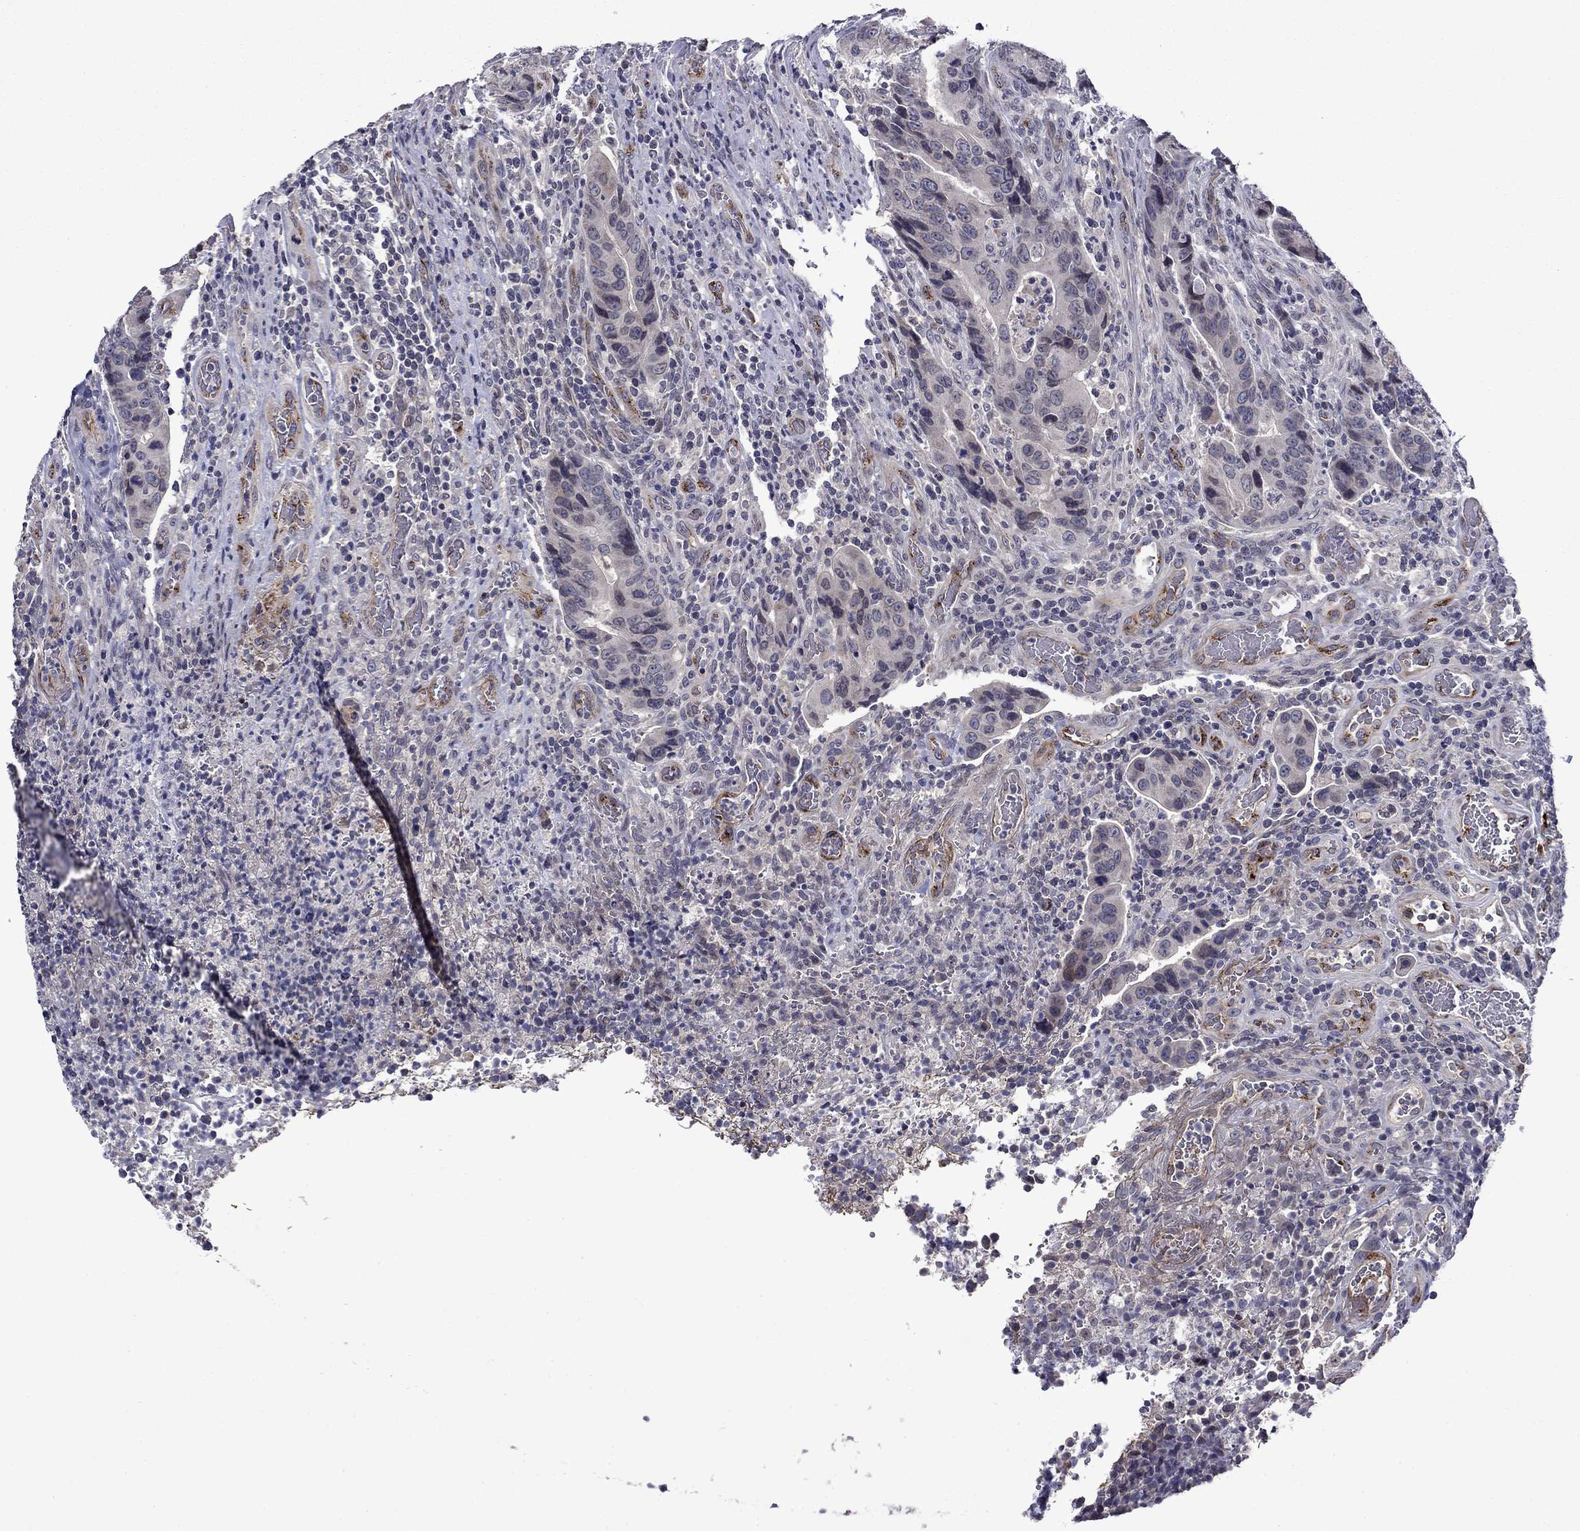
{"staining": {"intensity": "negative", "quantity": "none", "location": "none"}, "tissue": "colorectal cancer", "cell_type": "Tumor cells", "image_type": "cancer", "snomed": [{"axis": "morphology", "description": "Adenocarcinoma, NOS"}, {"axis": "topography", "description": "Colon"}], "caption": "This is a micrograph of IHC staining of colorectal cancer (adenocarcinoma), which shows no positivity in tumor cells. (DAB (3,3'-diaminobenzidine) immunohistochemistry visualized using brightfield microscopy, high magnification).", "gene": "SLITRK1", "patient": {"sex": "female", "age": 56}}